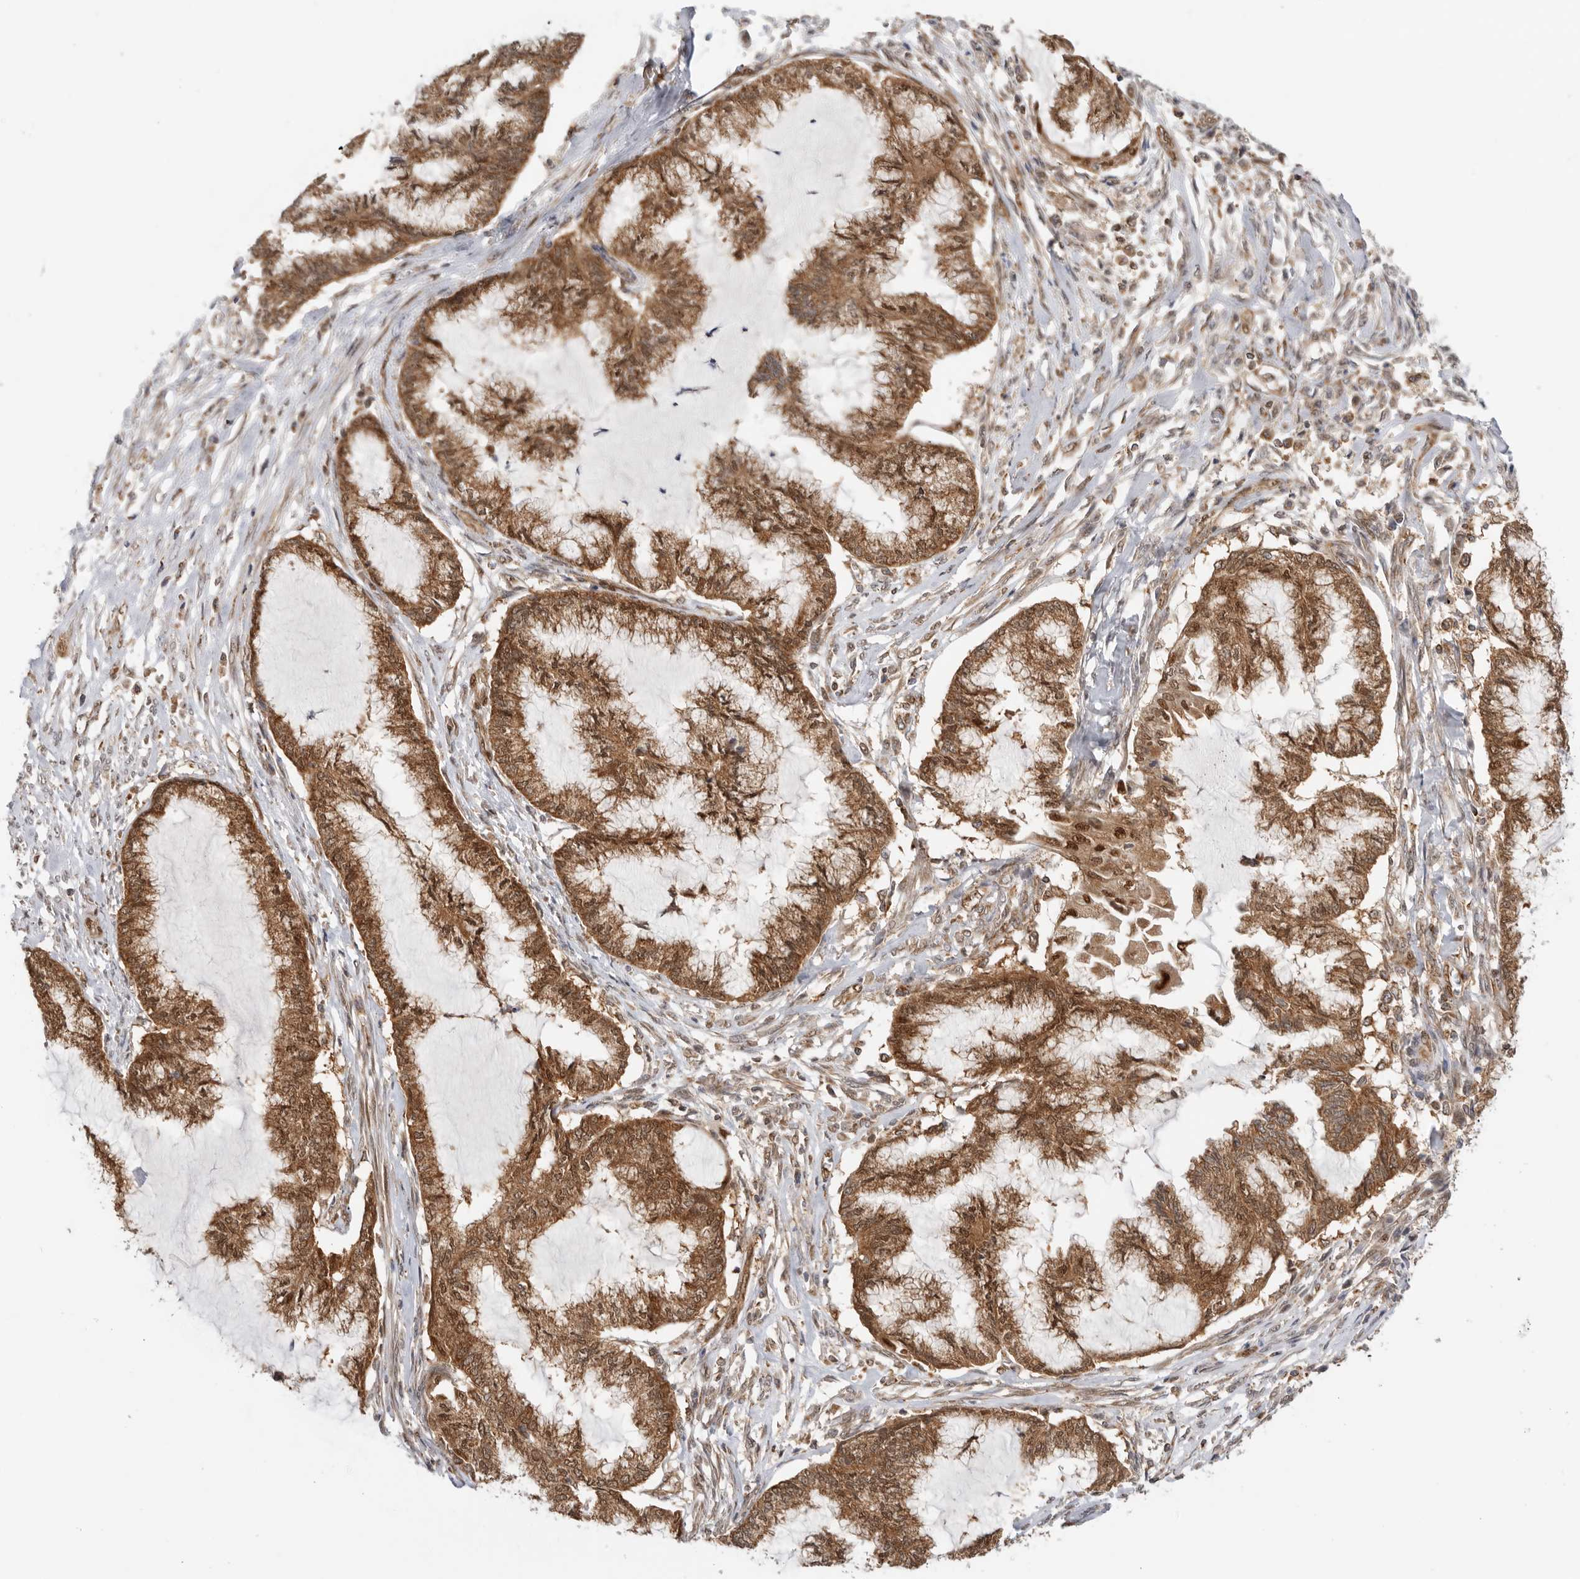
{"staining": {"intensity": "moderate", "quantity": ">75%", "location": "cytoplasmic/membranous,nuclear"}, "tissue": "endometrial cancer", "cell_type": "Tumor cells", "image_type": "cancer", "snomed": [{"axis": "morphology", "description": "Adenocarcinoma, NOS"}, {"axis": "topography", "description": "Endometrium"}], "caption": "Immunohistochemistry image of endometrial cancer (adenocarcinoma) stained for a protein (brown), which demonstrates medium levels of moderate cytoplasmic/membranous and nuclear positivity in approximately >75% of tumor cells.", "gene": "DCAF8", "patient": {"sex": "female", "age": 86}}